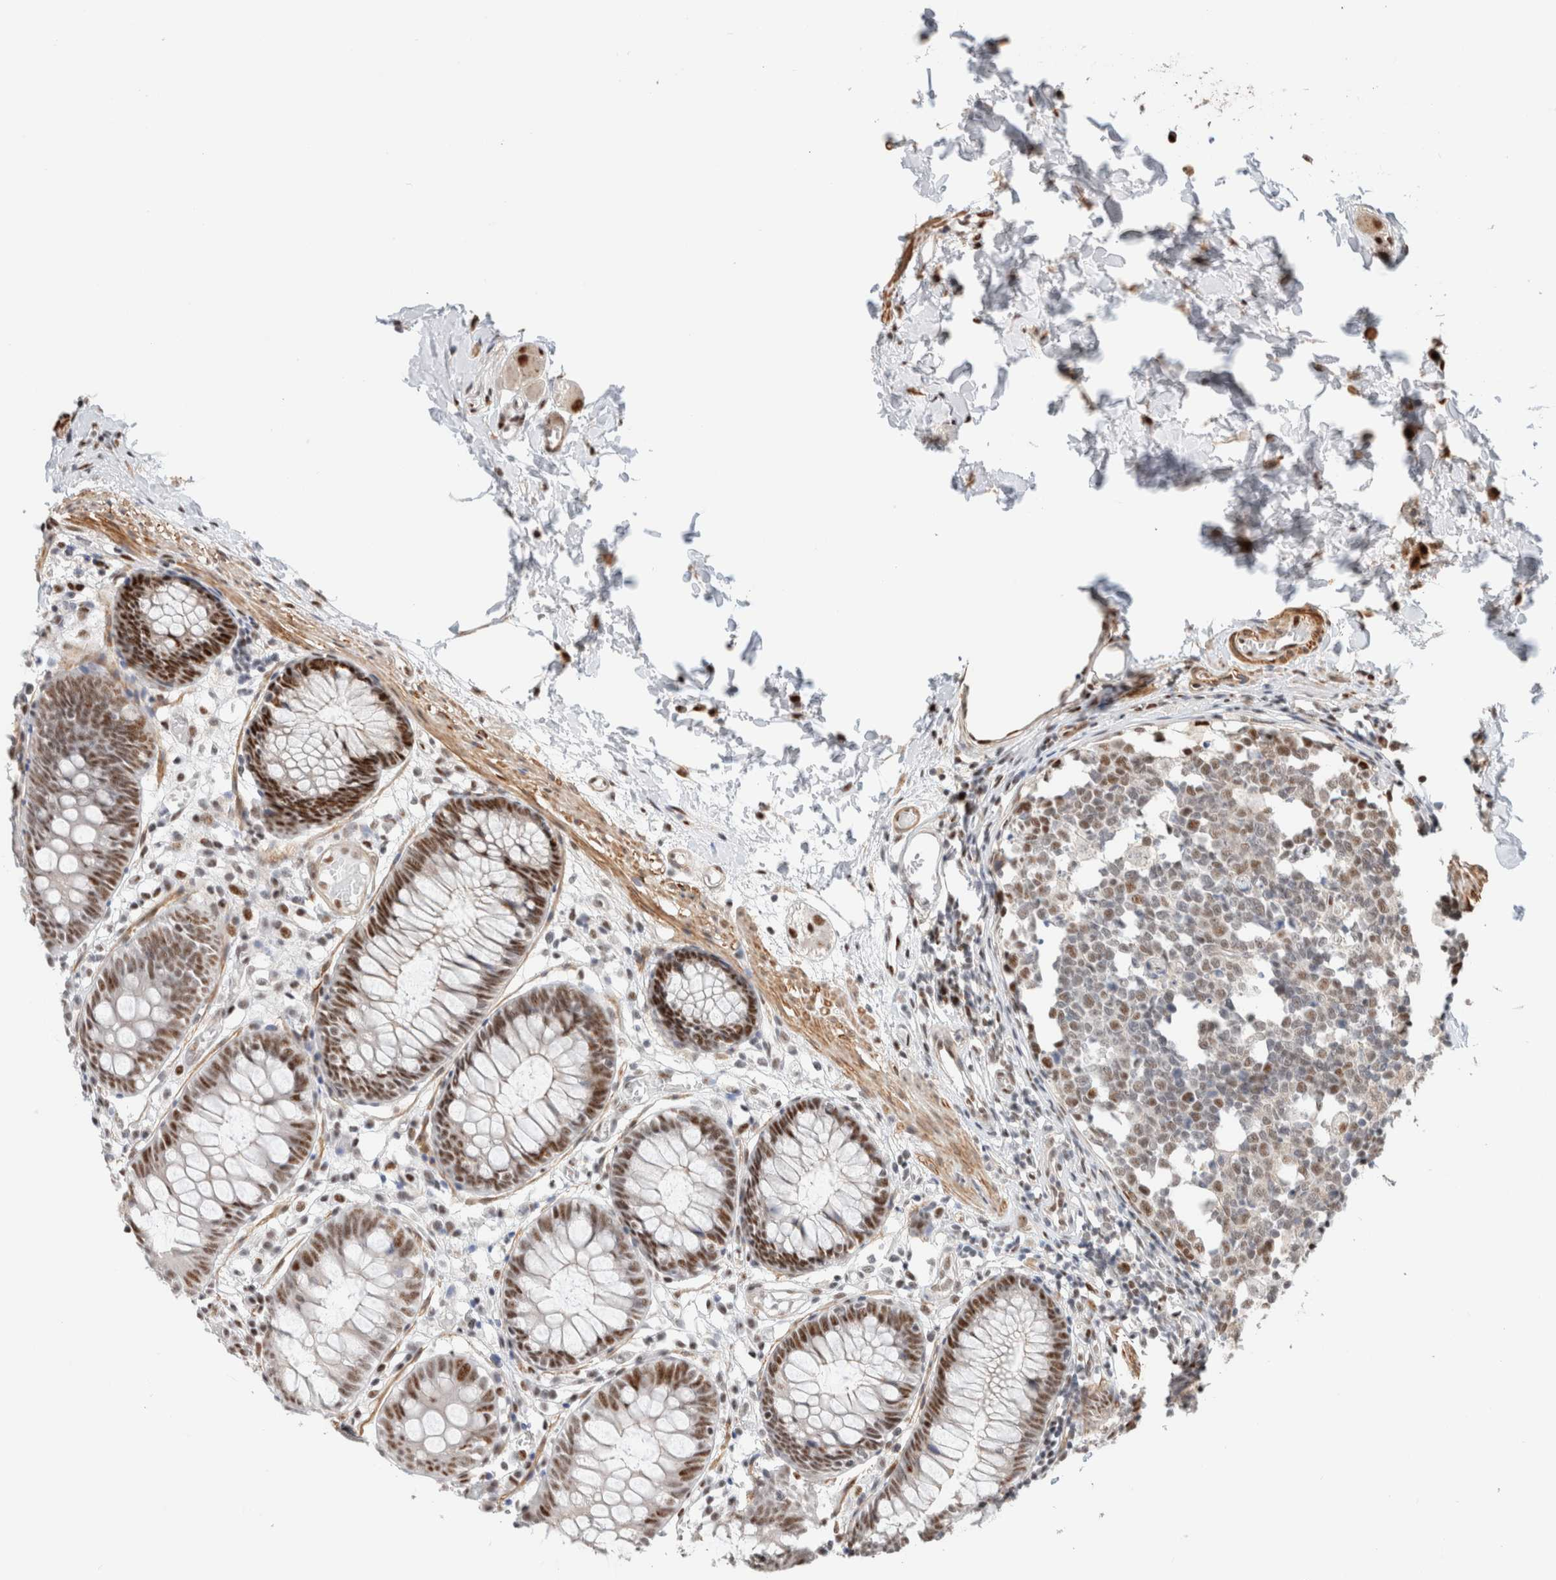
{"staining": {"intensity": "strong", "quantity": ">75%", "location": "nuclear"}, "tissue": "colon", "cell_type": "Endothelial cells", "image_type": "normal", "snomed": [{"axis": "morphology", "description": "Normal tissue, NOS"}, {"axis": "topography", "description": "Colon"}], "caption": "Colon stained with a brown dye shows strong nuclear positive positivity in approximately >75% of endothelial cells.", "gene": "ID3", "patient": {"sex": "male", "age": 14}}